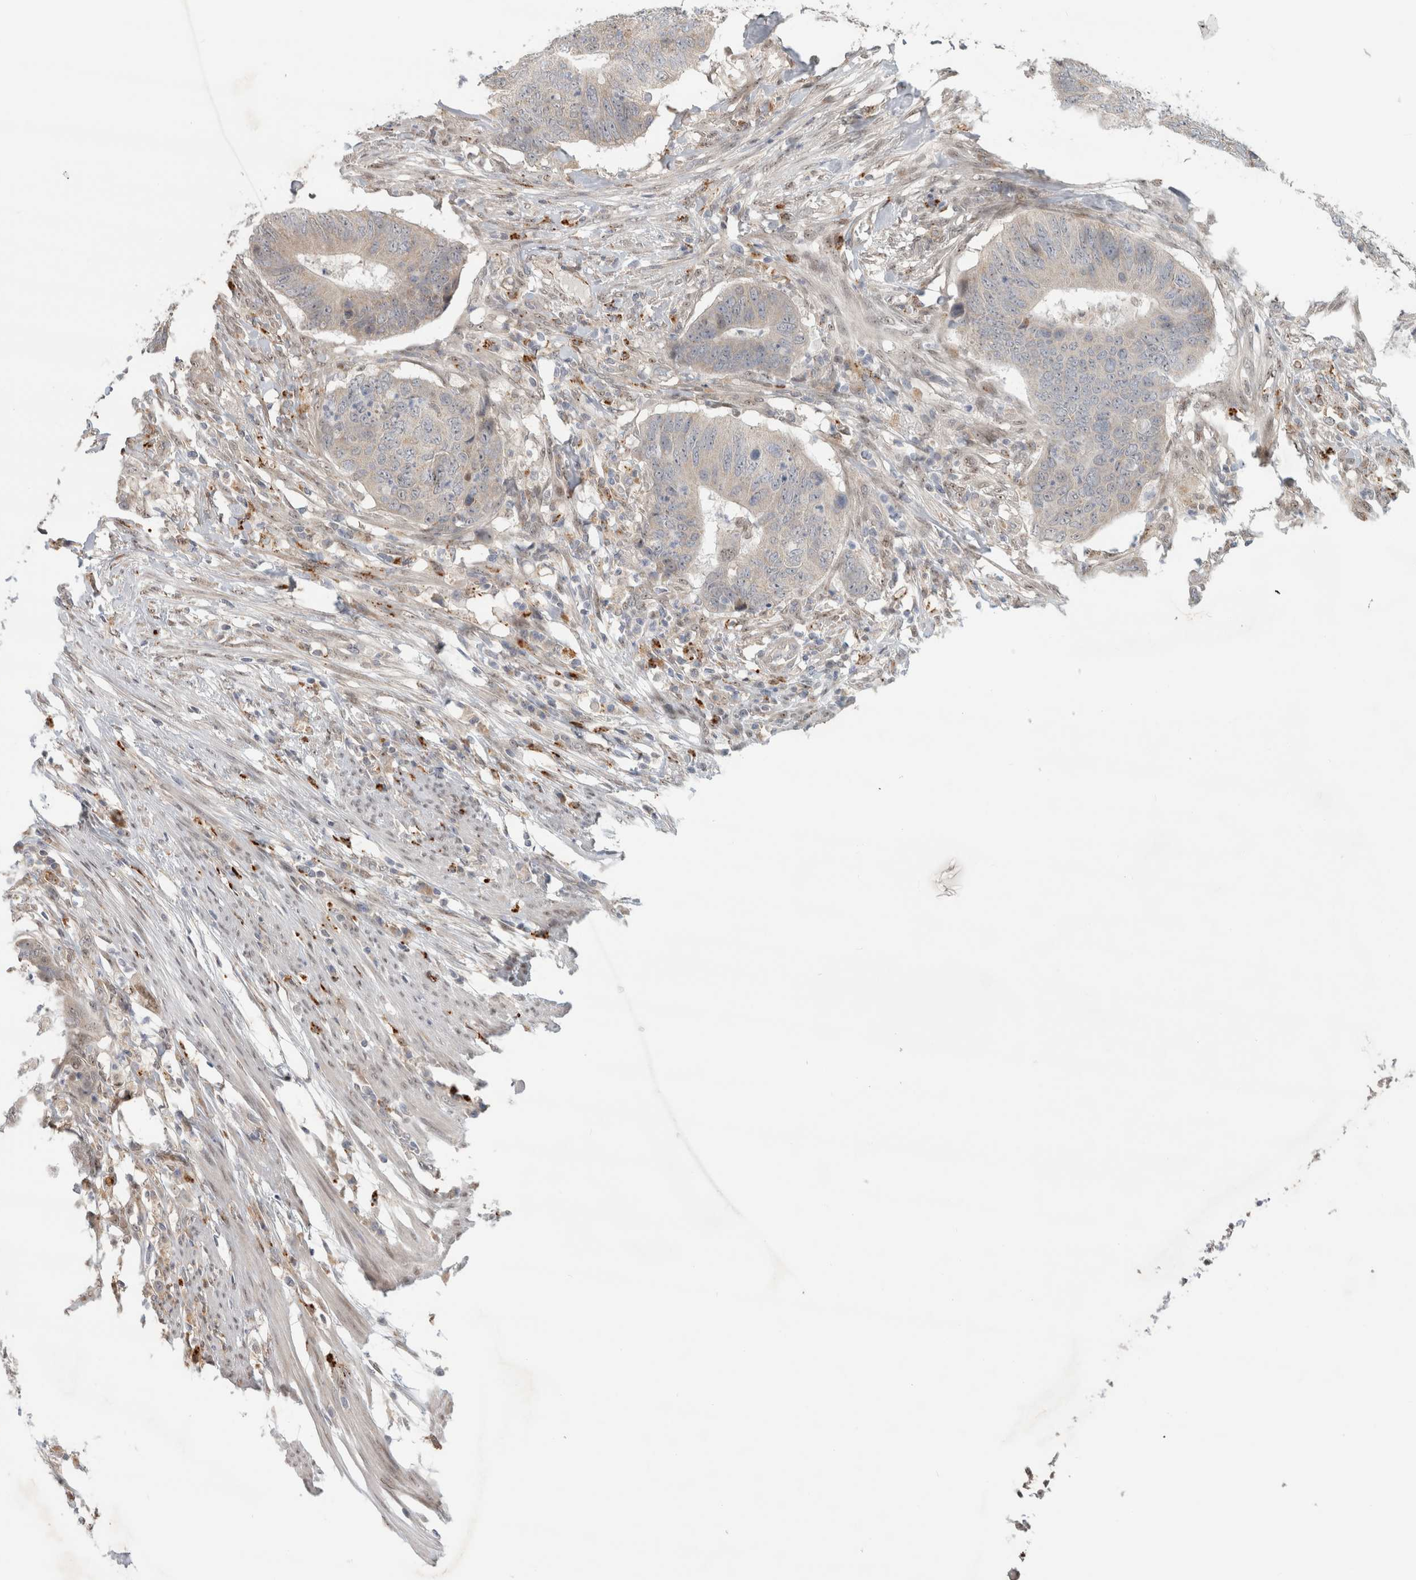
{"staining": {"intensity": "moderate", "quantity": "25%-75%", "location": "cytoplasmic/membranous"}, "tissue": "colorectal cancer", "cell_type": "Tumor cells", "image_type": "cancer", "snomed": [{"axis": "morphology", "description": "Adenocarcinoma, NOS"}, {"axis": "topography", "description": "Colon"}], "caption": "Moderate cytoplasmic/membranous protein positivity is seen in approximately 25%-75% of tumor cells in colorectal cancer (adenocarcinoma). (DAB (3,3'-diaminobenzidine) = brown stain, brightfield microscopy at high magnification).", "gene": "NAB2", "patient": {"sex": "male", "age": 56}}